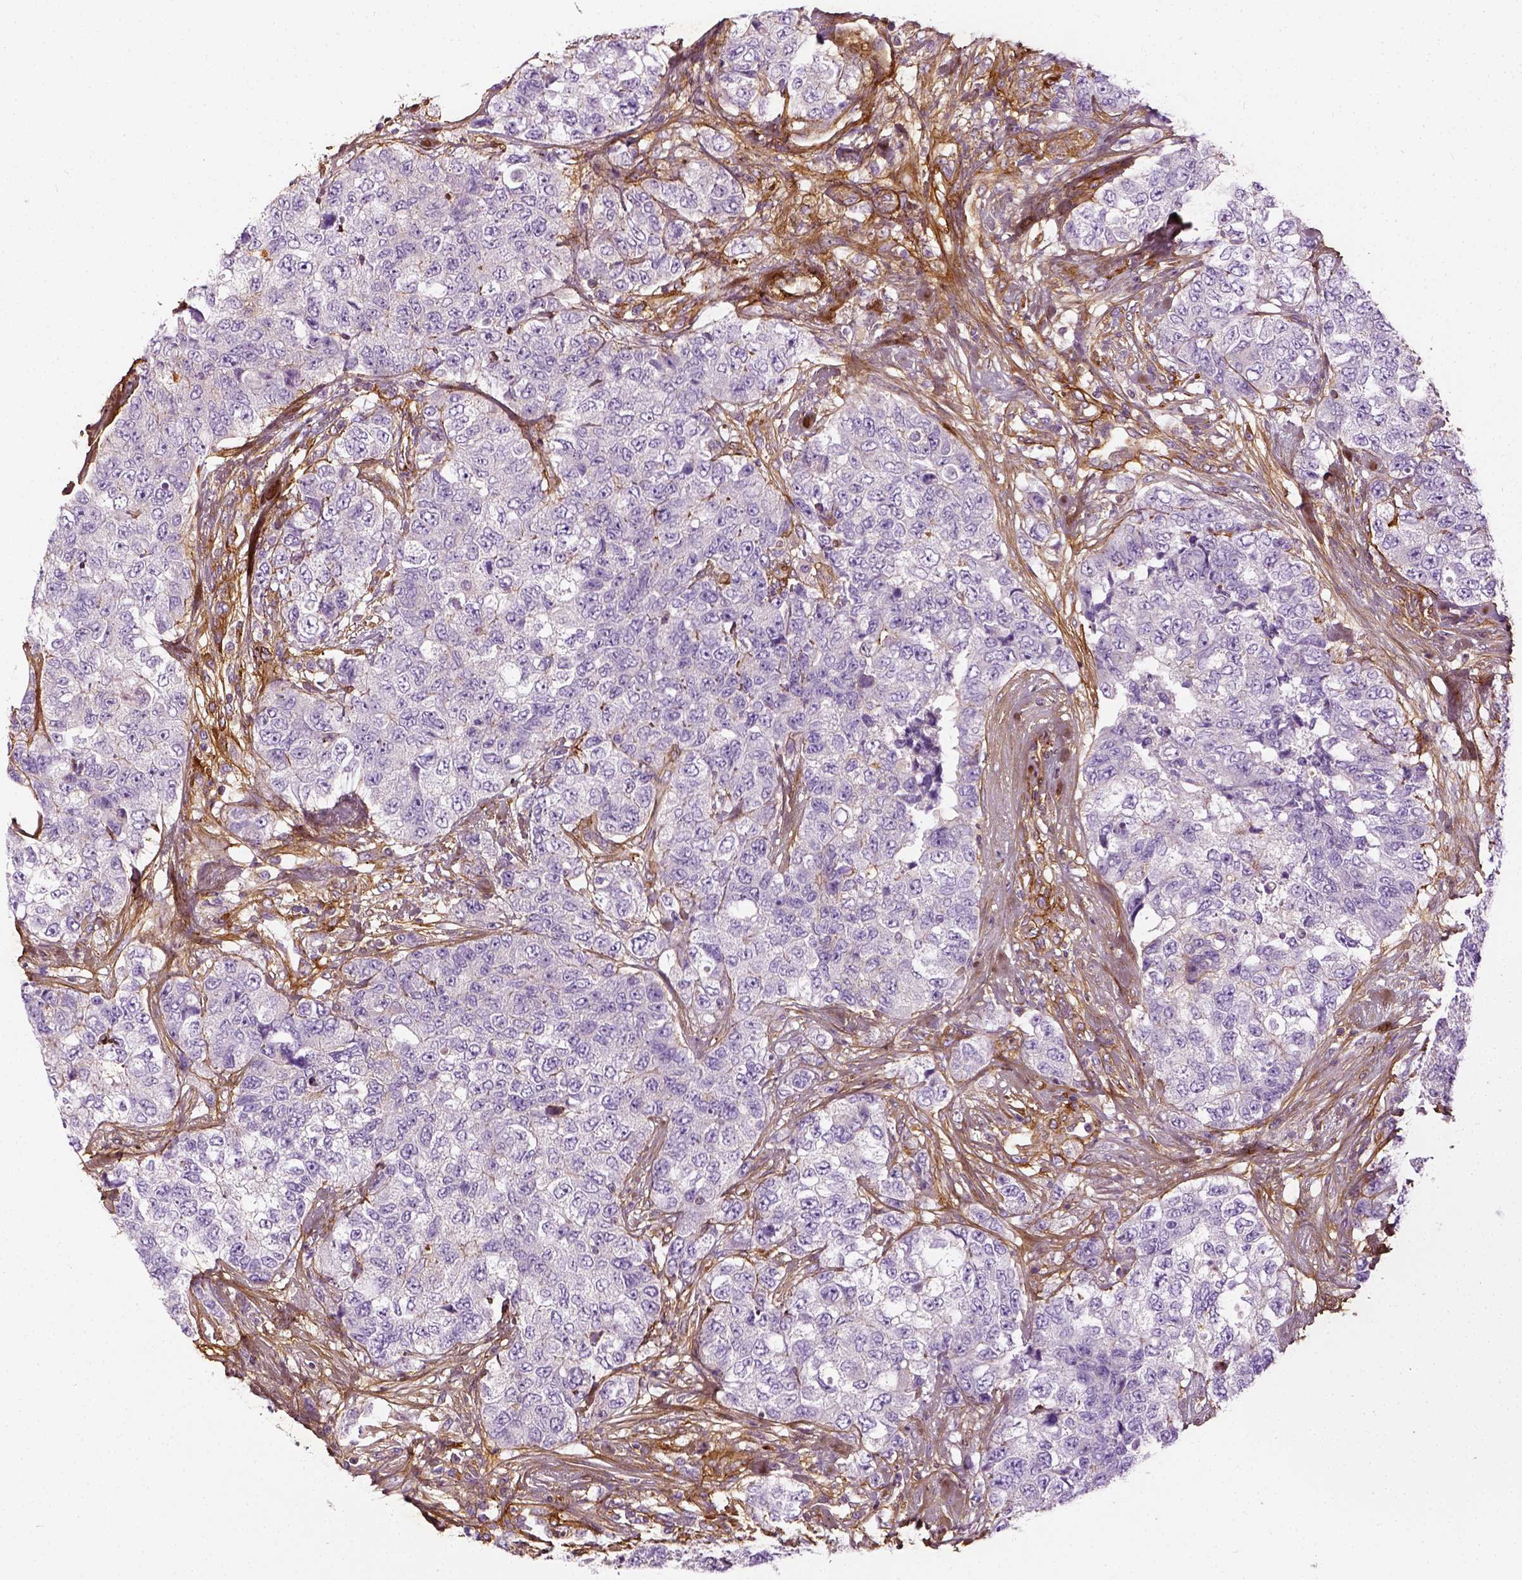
{"staining": {"intensity": "negative", "quantity": "none", "location": "none"}, "tissue": "urothelial cancer", "cell_type": "Tumor cells", "image_type": "cancer", "snomed": [{"axis": "morphology", "description": "Urothelial carcinoma, High grade"}, {"axis": "topography", "description": "Urinary bladder"}], "caption": "An image of urothelial cancer stained for a protein demonstrates no brown staining in tumor cells. (Immunohistochemistry, brightfield microscopy, high magnification).", "gene": "COL6A2", "patient": {"sex": "female", "age": 78}}